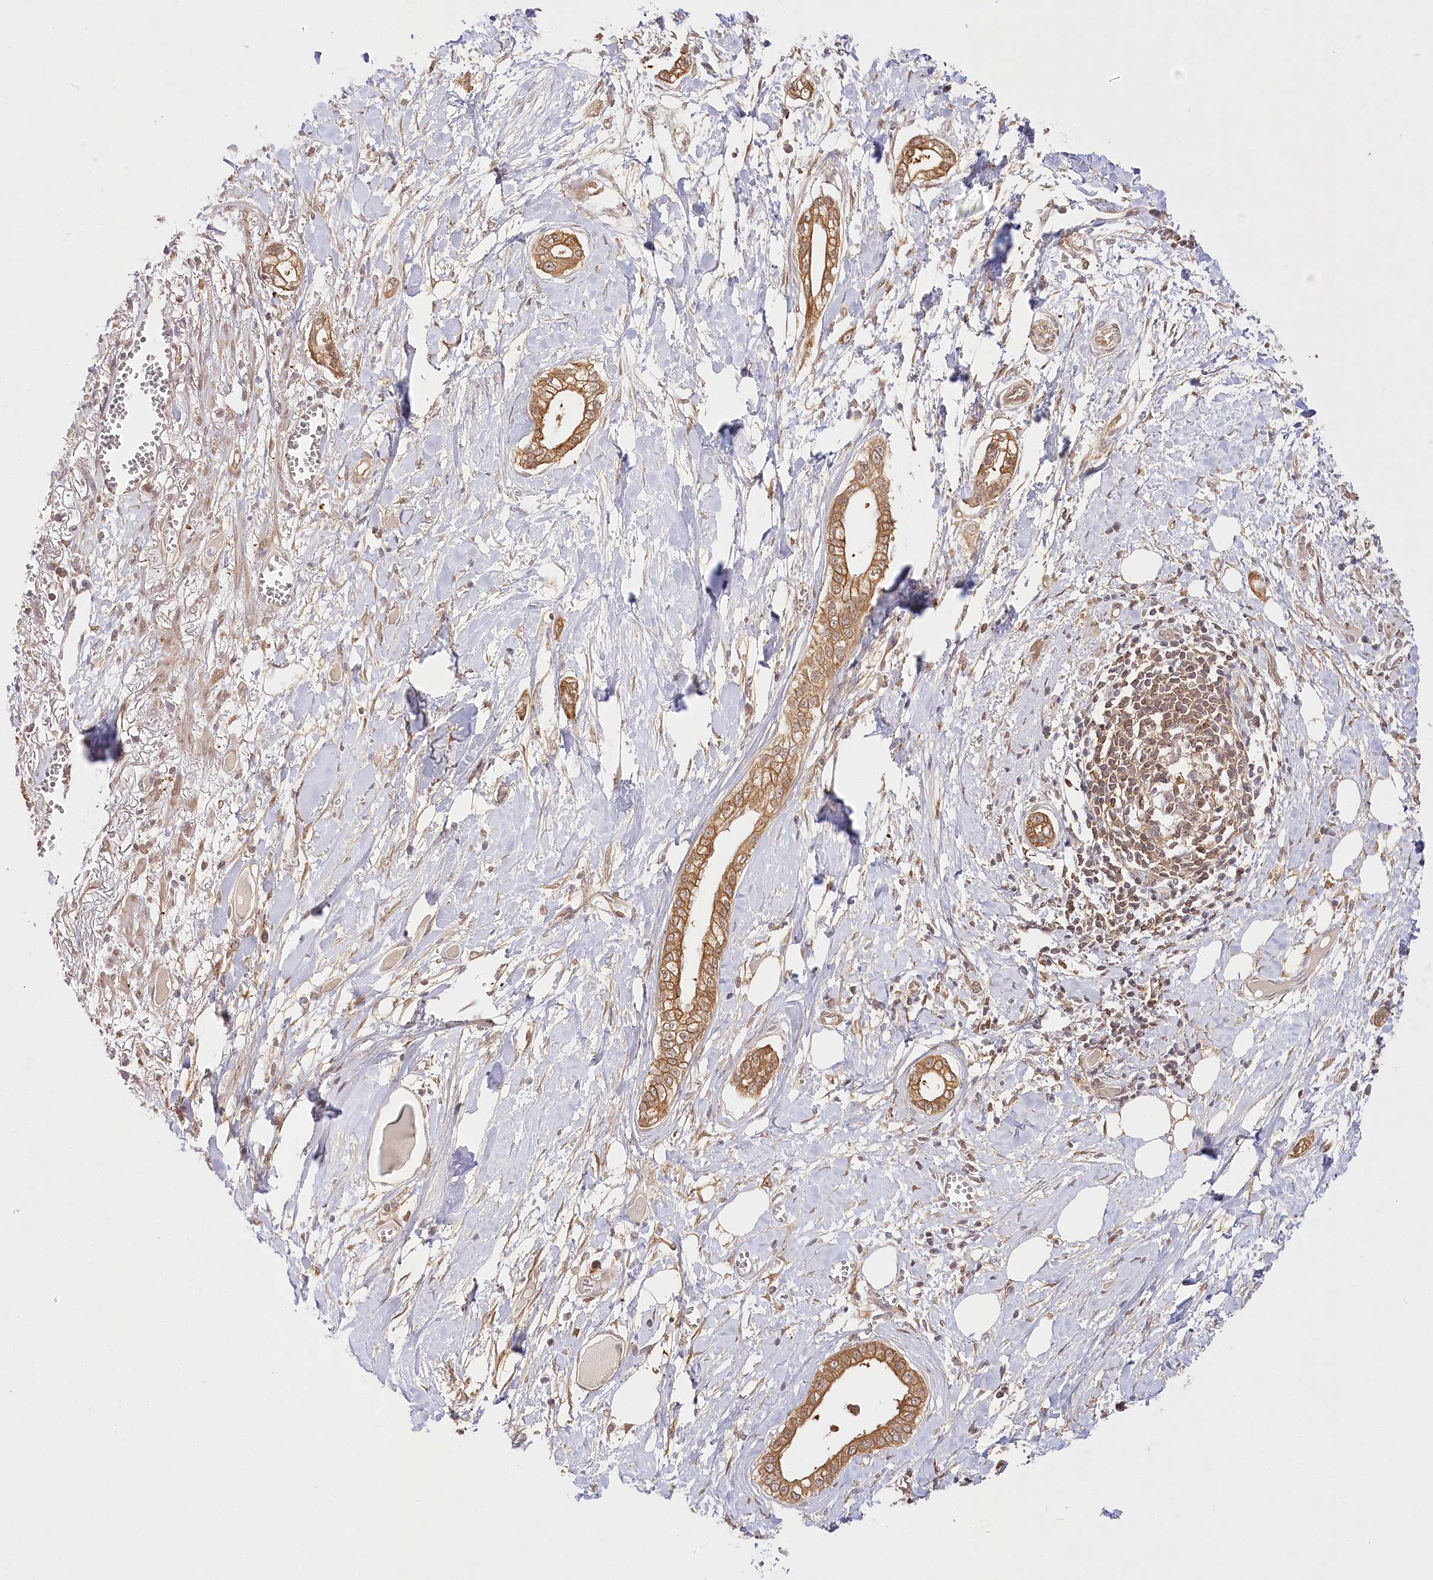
{"staining": {"intensity": "moderate", "quantity": ">75%", "location": "cytoplasmic/membranous"}, "tissue": "pancreatic cancer", "cell_type": "Tumor cells", "image_type": "cancer", "snomed": [{"axis": "morphology", "description": "Adenocarcinoma, NOS"}, {"axis": "topography", "description": "Pancreas"}], "caption": "The immunohistochemical stain shows moderate cytoplasmic/membranous positivity in tumor cells of pancreatic cancer tissue.", "gene": "INPP4B", "patient": {"sex": "male", "age": 68}}